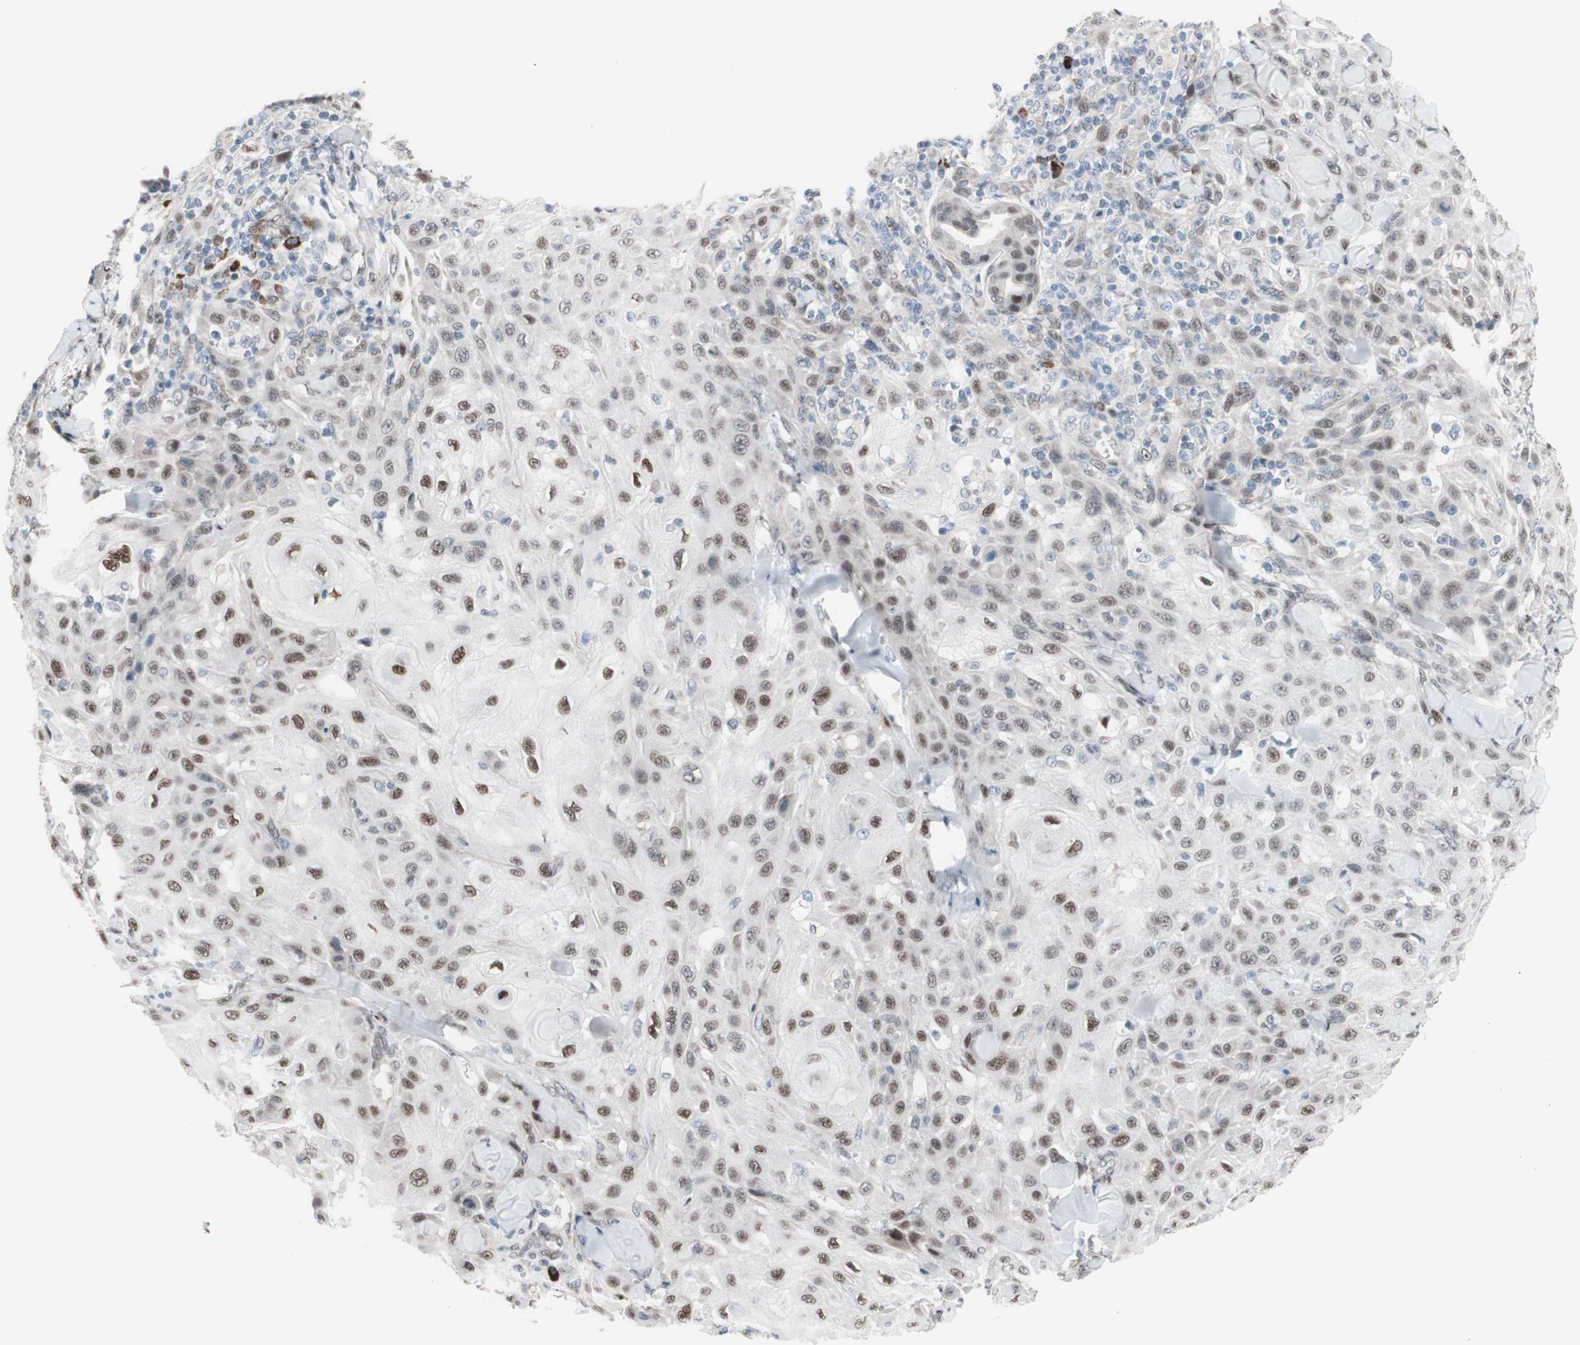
{"staining": {"intensity": "weak", "quantity": "25%-75%", "location": "nuclear"}, "tissue": "skin cancer", "cell_type": "Tumor cells", "image_type": "cancer", "snomed": [{"axis": "morphology", "description": "Squamous cell carcinoma, NOS"}, {"axis": "topography", "description": "Skin"}], "caption": "Skin cancer stained for a protein (brown) shows weak nuclear positive positivity in approximately 25%-75% of tumor cells.", "gene": "PHTF2", "patient": {"sex": "male", "age": 24}}